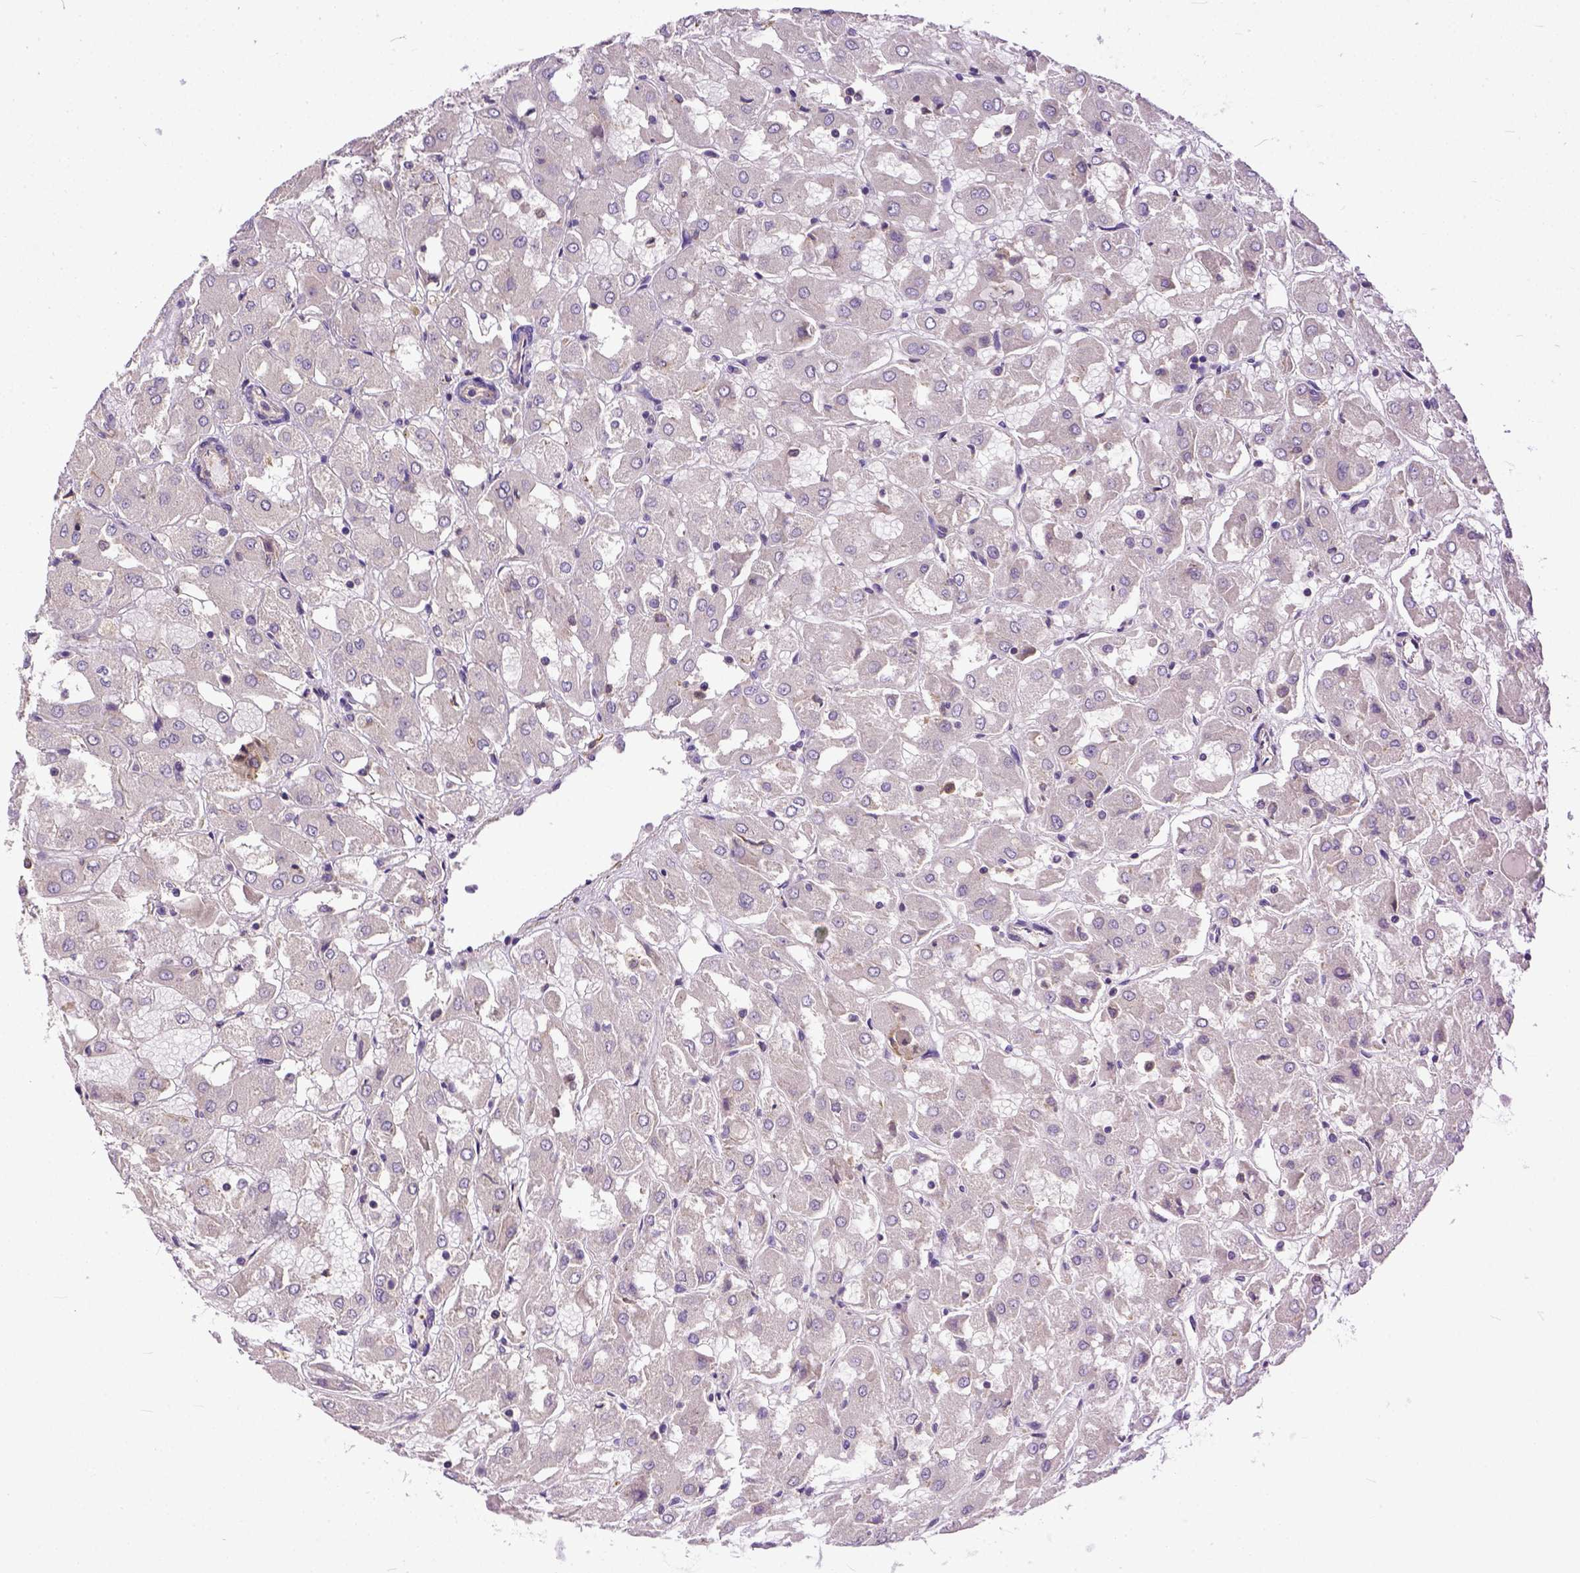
{"staining": {"intensity": "weak", "quantity": "<25%", "location": "cytoplasmic/membranous"}, "tissue": "renal cancer", "cell_type": "Tumor cells", "image_type": "cancer", "snomed": [{"axis": "morphology", "description": "Adenocarcinoma, NOS"}, {"axis": "topography", "description": "Kidney"}], "caption": "This is an IHC micrograph of human renal cancer (adenocarcinoma). There is no staining in tumor cells.", "gene": "BANF2", "patient": {"sex": "male", "age": 72}}